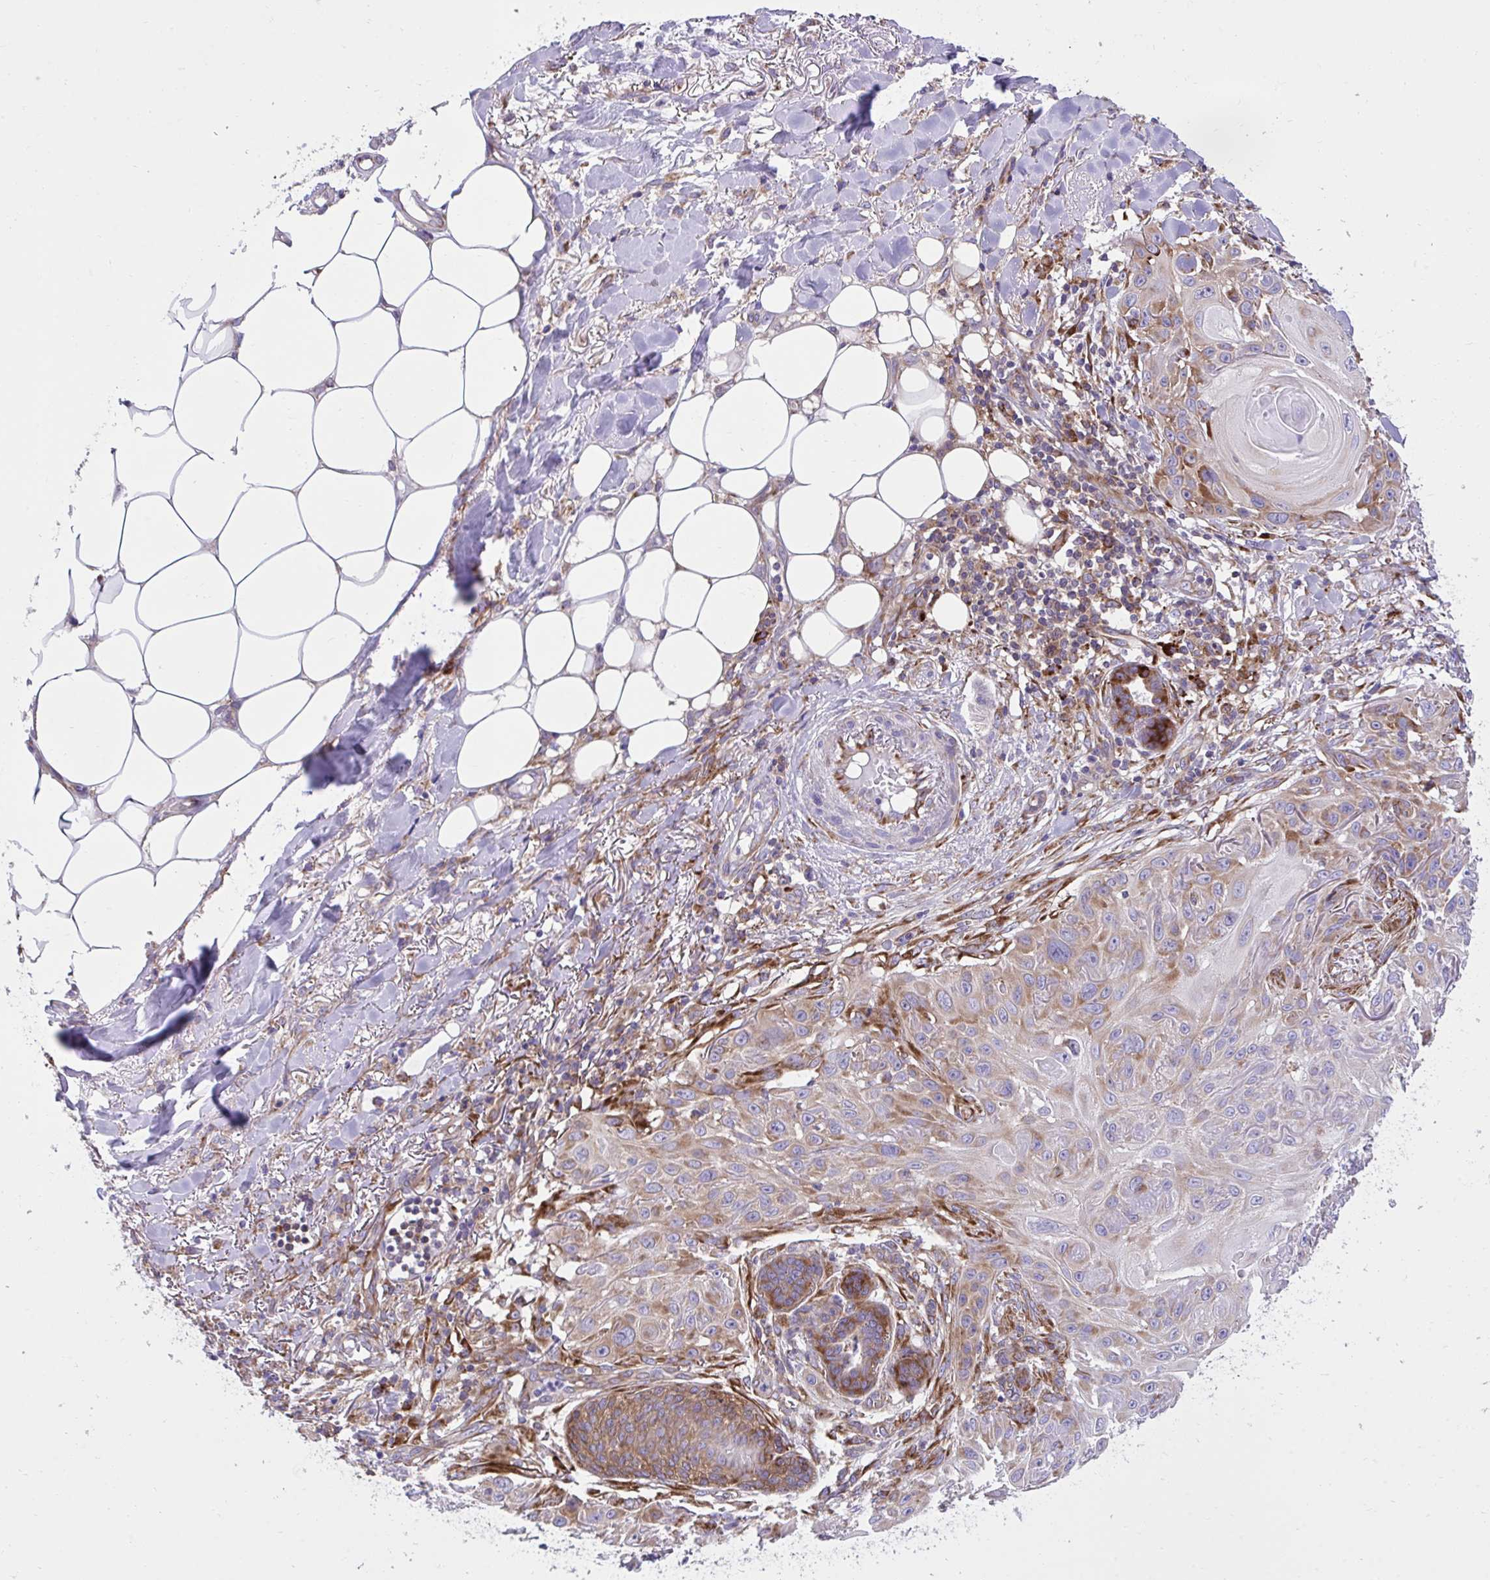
{"staining": {"intensity": "moderate", "quantity": "25%-75%", "location": "cytoplasmic/membranous"}, "tissue": "skin cancer", "cell_type": "Tumor cells", "image_type": "cancer", "snomed": [{"axis": "morphology", "description": "Squamous cell carcinoma, NOS"}, {"axis": "topography", "description": "Skin"}], "caption": "Immunohistochemistry (IHC) of human skin squamous cell carcinoma demonstrates medium levels of moderate cytoplasmic/membranous staining in approximately 25%-75% of tumor cells.", "gene": "RPS15", "patient": {"sex": "female", "age": 91}}